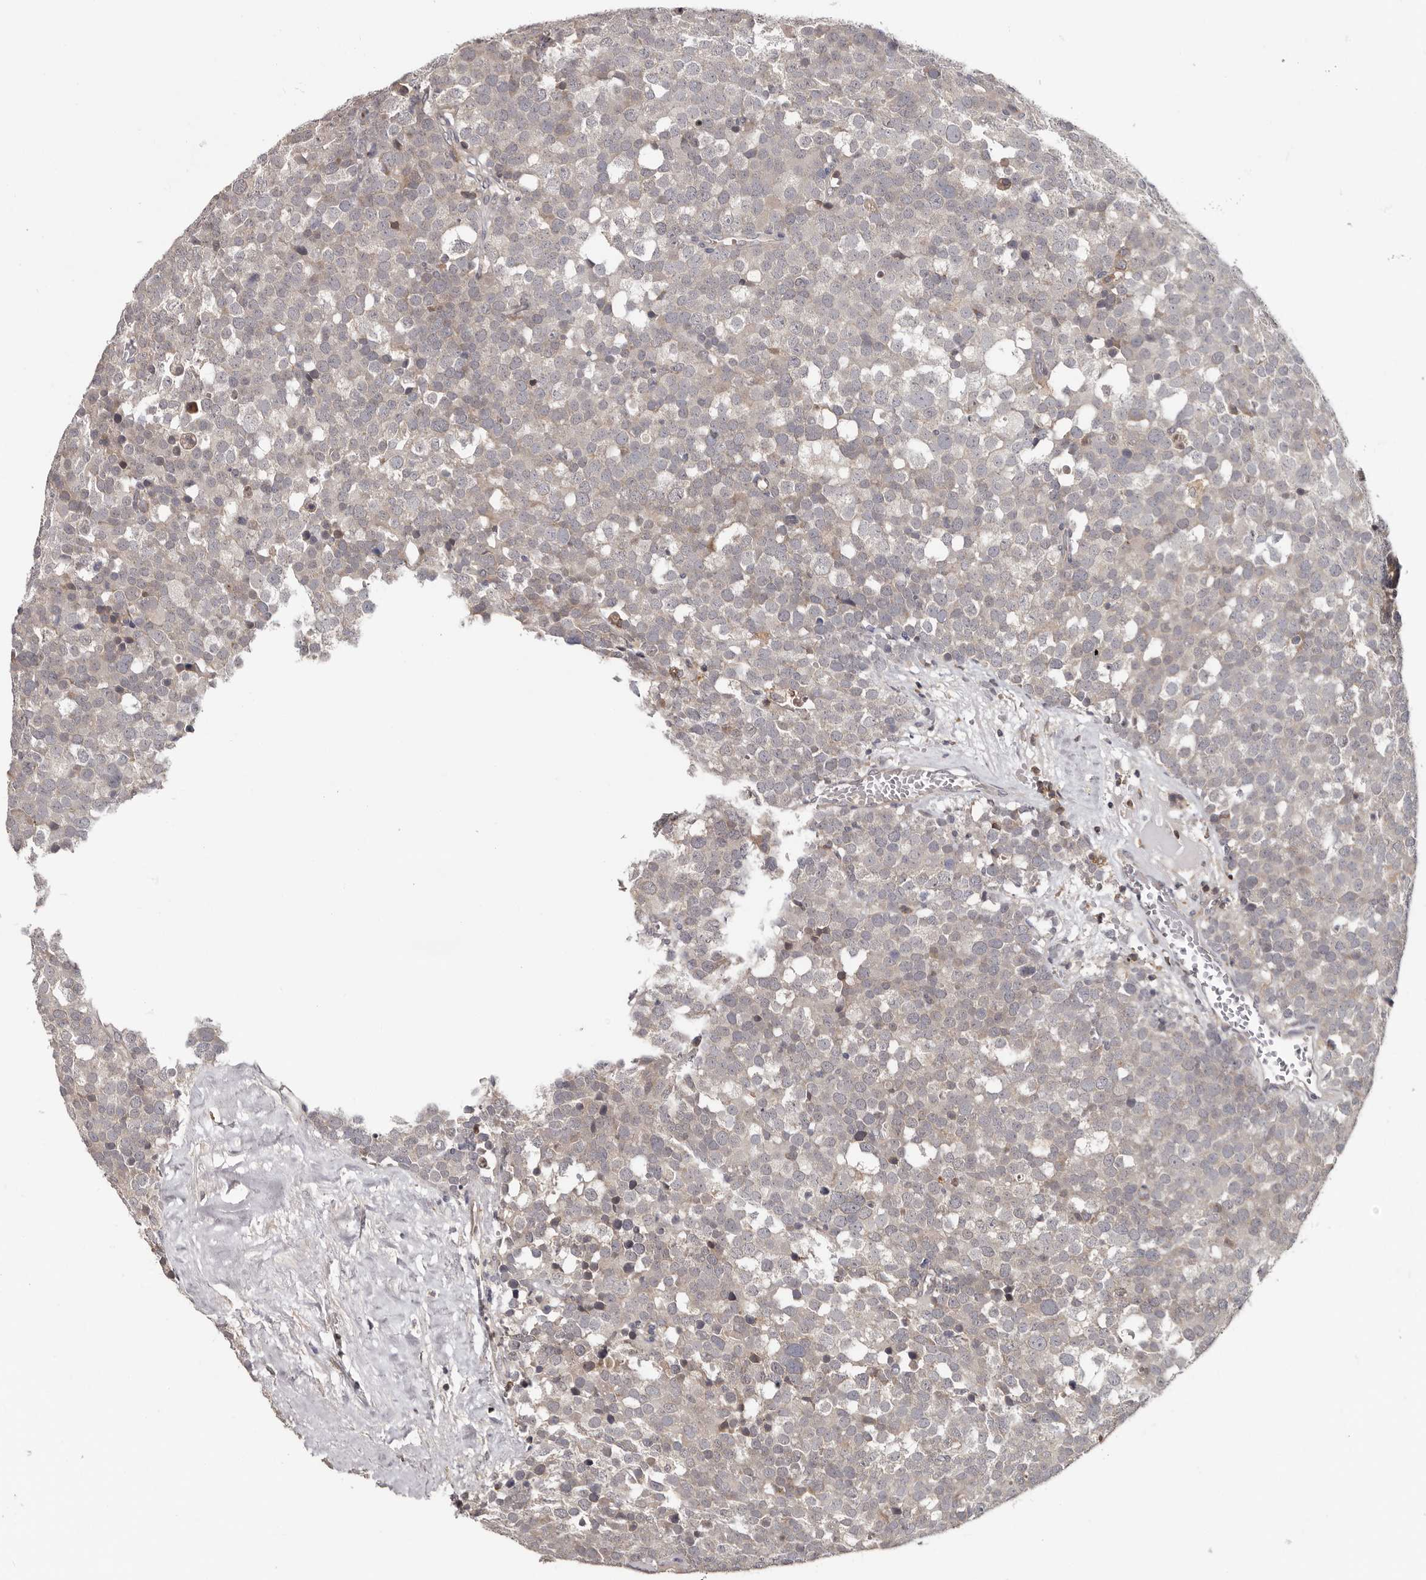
{"staining": {"intensity": "negative", "quantity": "none", "location": "none"}, "tissue": "testis cancer", "cell_type": "Tumor cells", "image_type": "cancer", "snomed": [{"axis": "morphology", "description": "Seminoma, NOS"}, {"axis": "topography", "description": "Testis"}], "caption": "Photomicrograph shows no significant protein positivity in tumor cells of testis seminoma.", "gene": "ANKRD44", "patient": {"sex": "male", "age": 71}}